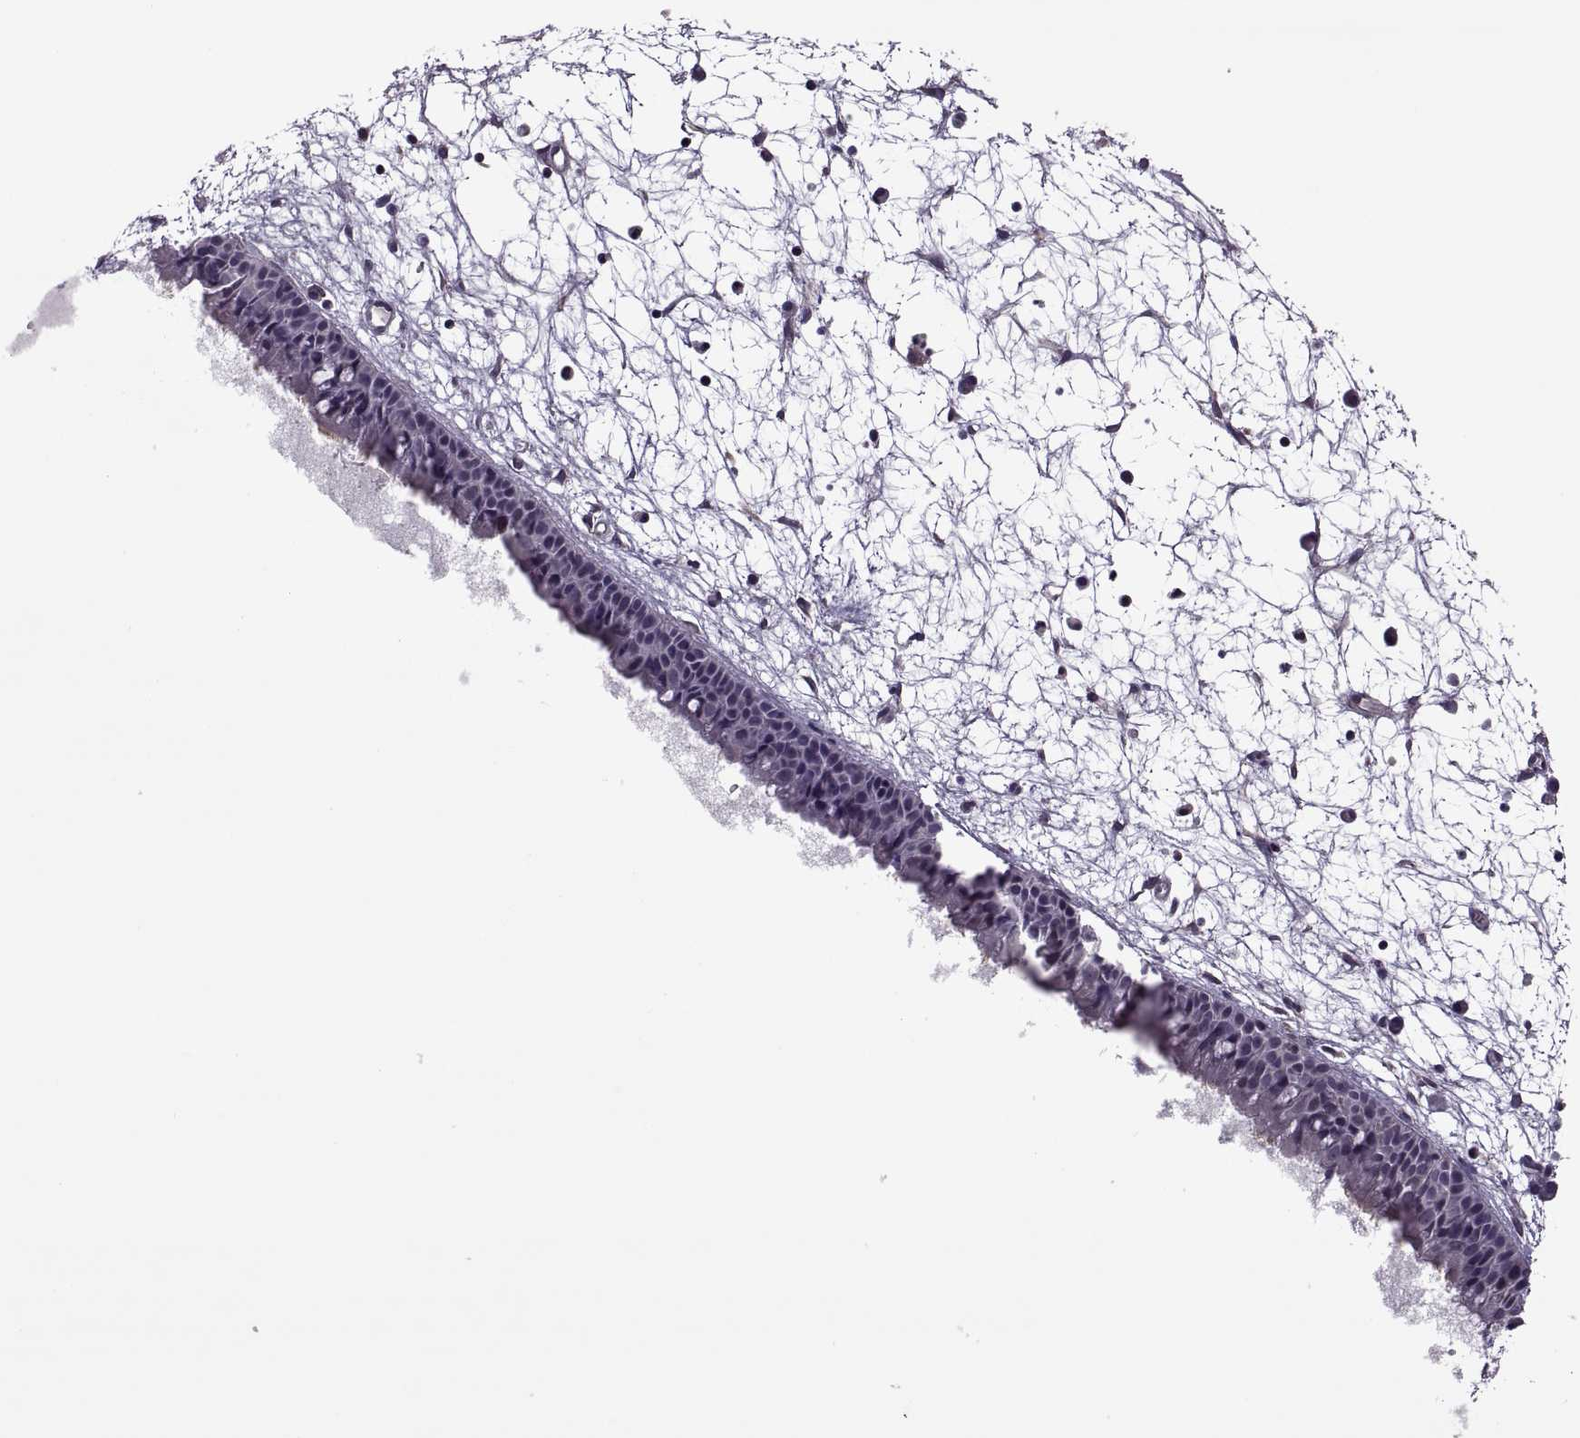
{"staining": {"intensity": "negative", "quantity": "none", "location": "none"}, "tissue": "nasopharynx", "cell_type": "Respiratory epithelial cells", "image_type": "normal", "snomed": [{"axis": "morphology", "description": "Normal tissue, NOS"}, {"axis": "topography", "description": "Nasopharynx"}], "caption": "The histopathology image displays no staining of respiratory epithelial cells in unremarkable nasopharynx. (Immunohistochemistry (ihc), brightfield microscopy, high magnification).", "gene": "ODF3", "patient": {"sex": "male", "age": 61}}